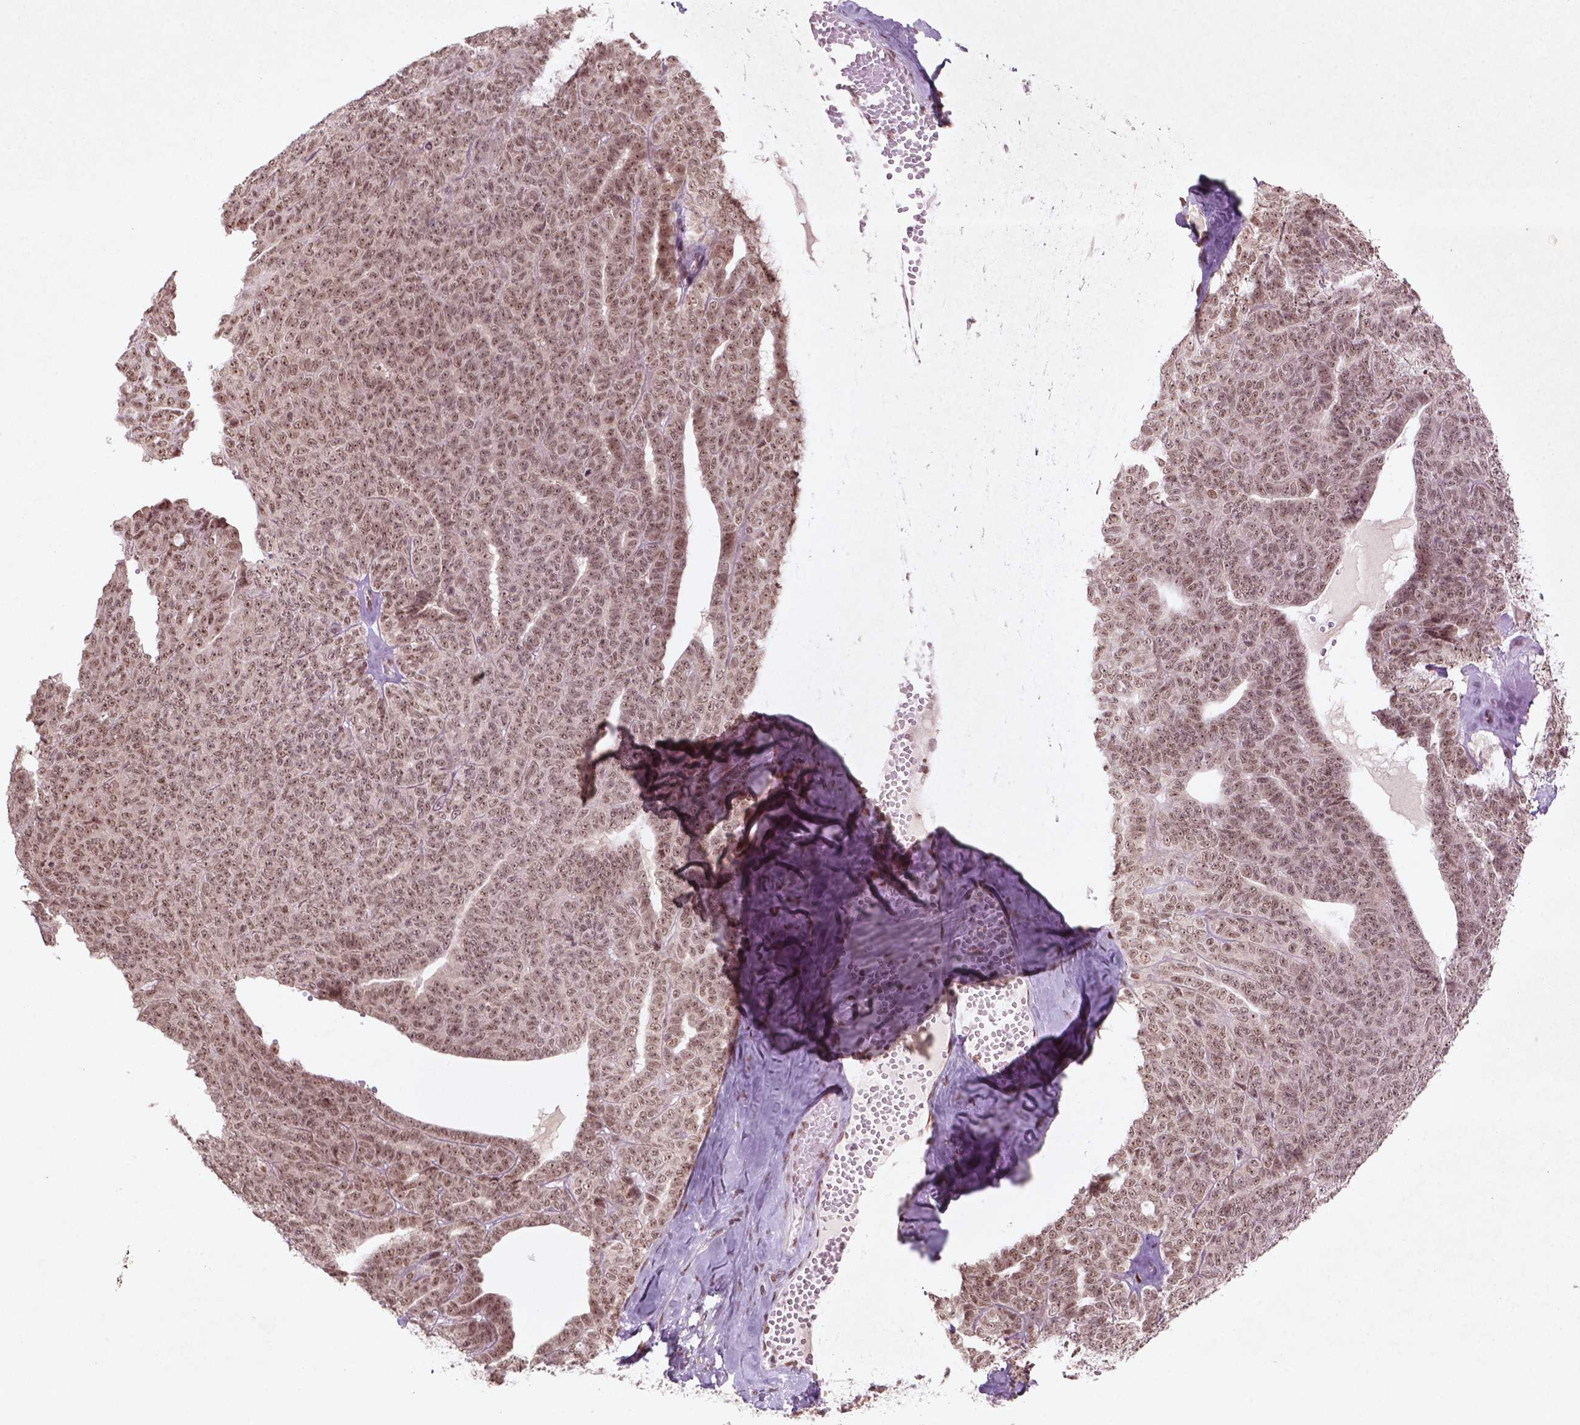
{"staining": {"intensity": "moderate", "quantity": ">75%", "location": "nuclear"}, "tissue": "ovarian cancer", "cell_type": "Tumor cells", "image_type": "cancer", "snomed": [{"axis": "morphology", "description": "Cystadenocarcinoma, serous, NOS"}, {"axis": "topography", "description": "Ovary"}], "caption": "Protein expression analysis of ovarian serous cystadenocarcinoma shows moderate nuclear positivity in approximately >75% of tumor cells. (IHC, brightfield microscopy, high magnification).", "gene": "HMG20B", "patient": {"sex": "female", "age": 71}}